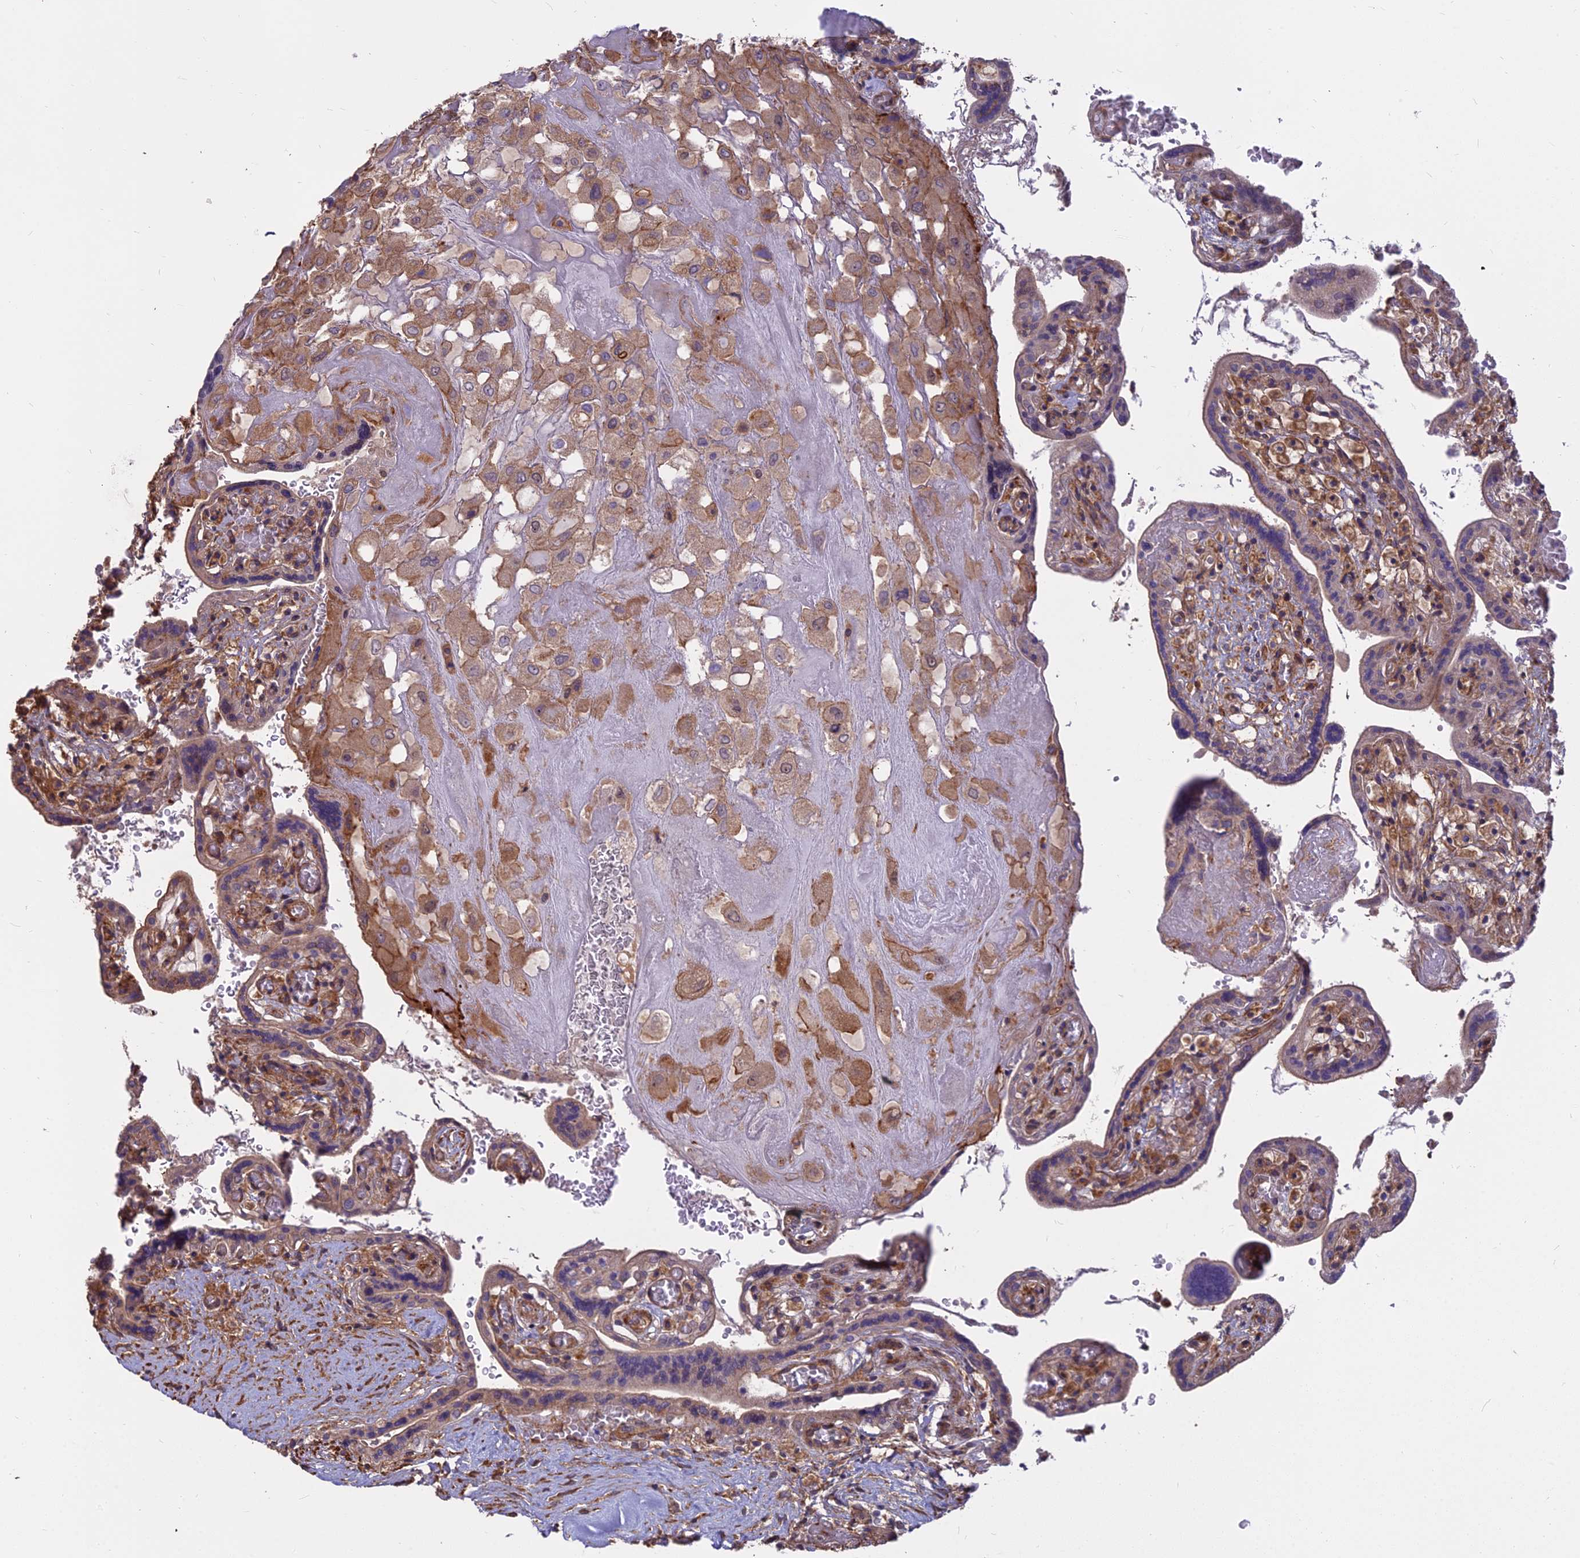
{"staining": {"intensity": "moderate", "quantity": ">75%", "location": "cytoplasmic/membranous"}, "tissue": "placenta", "cell_type": "Decidual cells", "image_type": "normal", "snomed": [{"axis": "morphology", "description": "Normal tissue, NOS"}, {"axis": "topography", "description": "Placenta"}], "caption": "Protein expression by immunohistochemistry demonstrates moderate cytoplasmic/membranous staining in approximately >75% of decidual cells in unremarkable placenta. Using DAB (brown) and hematoxylin (blue) stains, captured at high magnification using brightfield microscopy.", "gene": "TCEA3", "patient": {"sex": "female", "age": 37}}